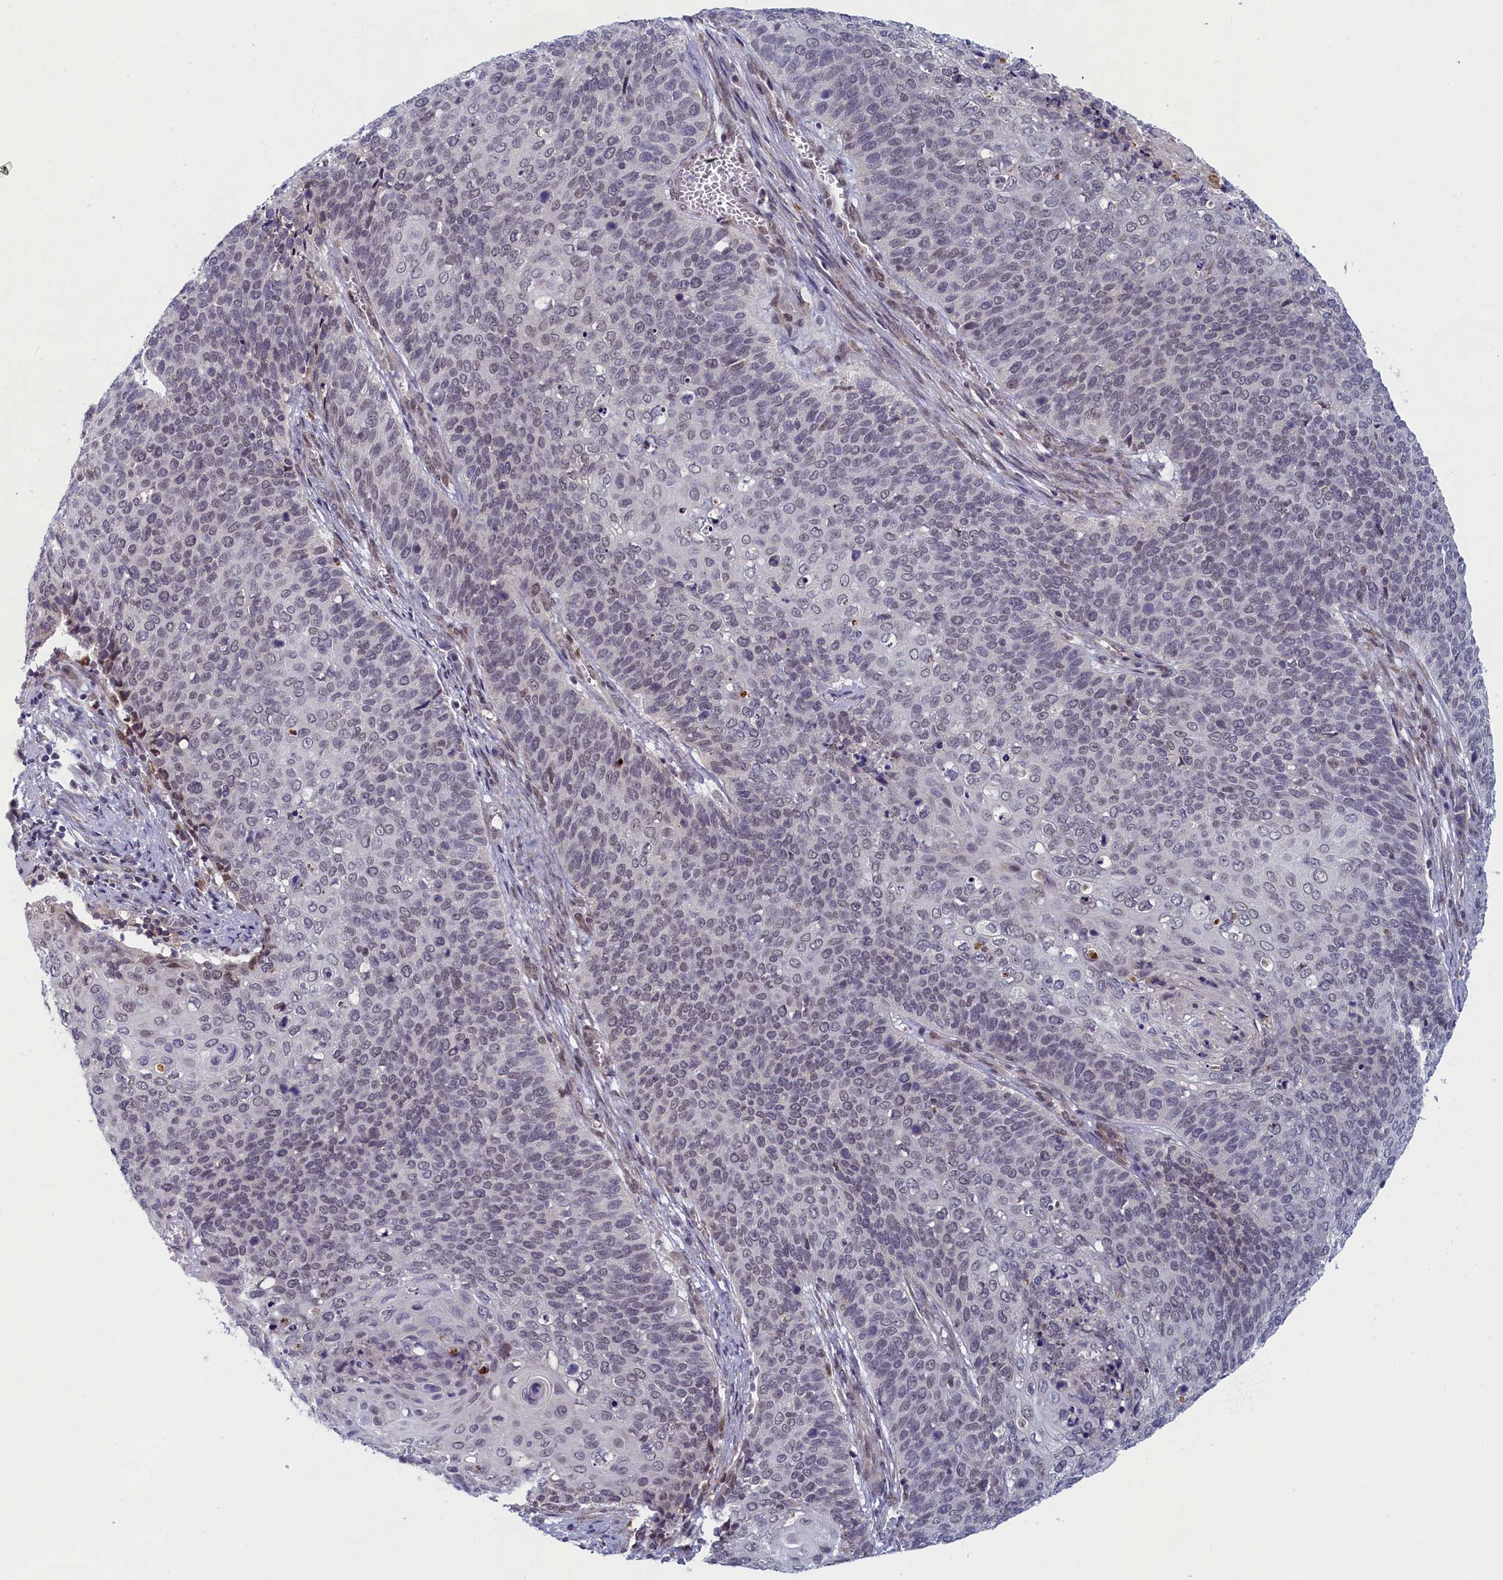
{"staining": {"intensity": "negative", "quantity": "none", "location": "none"}, "tissue": "cervical cancer", "cell_type": "Tumor cells", "image_type": "cancer", "snomed": [{"axis": "morphology", "description": "Squamous cell carcinoma, NOS"}, {"axis": "topography", "description": "Cervix"}], "caption": "There is no significant expression in tumor cells of cervical squamous cell carcinoma. (DAB (3,3'-diaminobenzidine) immunohistochemistry (IHC) with hematoxylin counter stain).", "gene": "DNAJC17", "patient": {"sex": "female", "age": 39}}